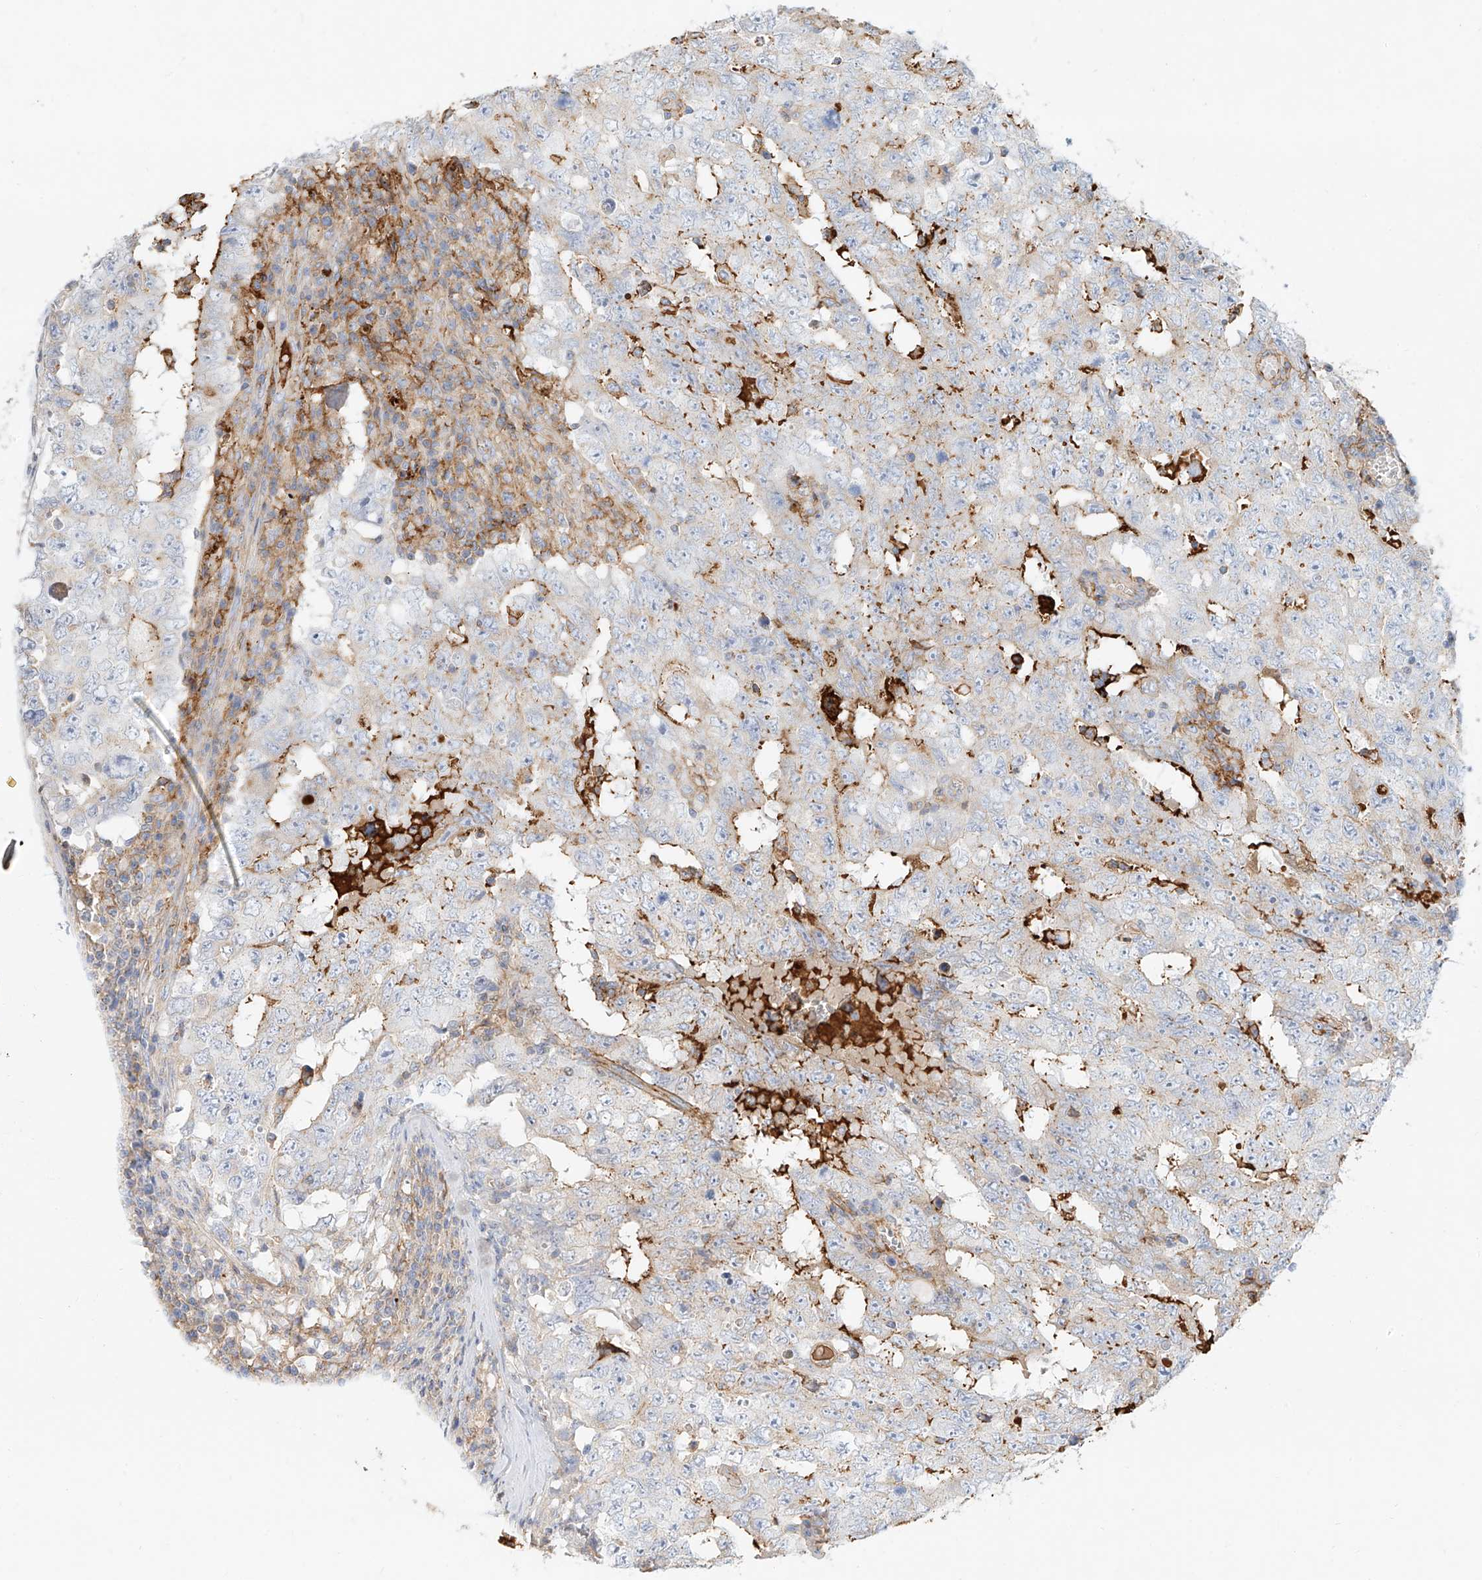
{"staining": {"intensity": "moderate", "quantity": "<25%", "location": "cytoplasmic/membranous"}, "tissue": "testis cancer", "cell_type": "Tumor cells", "image_type": "cancer", "snomed": [{"axis": "morphology", "description": "Carcinoma, Embryonal, NOS"}, {"axis": "topography", "description": "Testis"}], "caption": "Approximately <25% of tumor cells in human testis embryonal carcinoma display moderate cytoplasmic/membranous protein expression as visualized by brown immunohistochemical staining.", "gene": "OCSTAMP", "patient": {"sex": "male", "age": 26}}